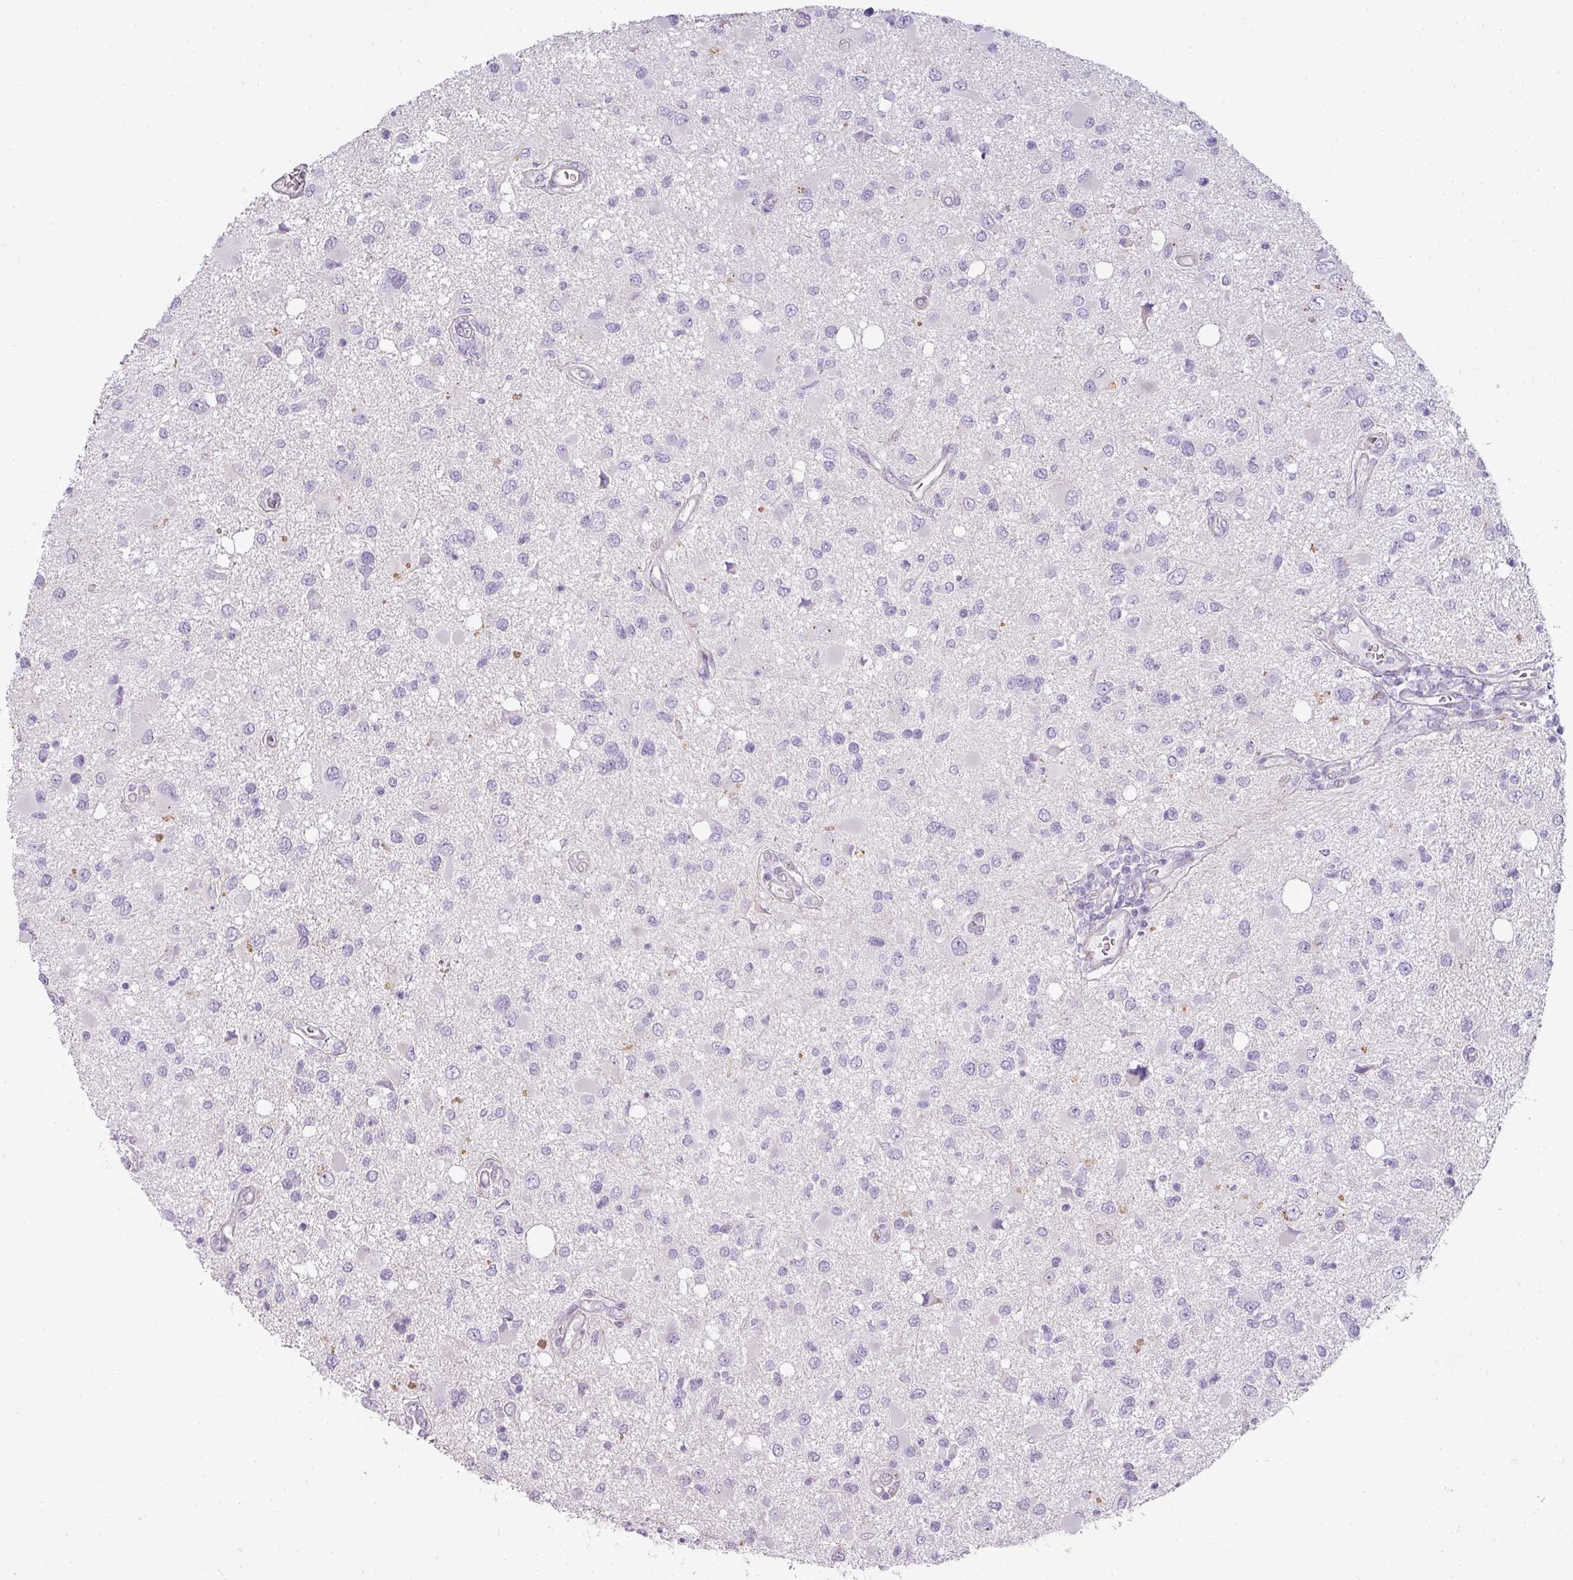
{"staining": {"intensity": "negative", "quantity": "none", "location": "none"}, "tissue": "glioma", "cell_type": "Tumor cells", "image_type": "cancer", "snomed": [{"axis": "morphology", "description": "Glioma, malignant, High grade"}, {"axis": "topography", "description": "Brain"}], "caption": "Immunohistochemistry (IHC) histopathology image of glioma stained for a protein (brown), which reveals no staining in tumor cells.", "gene": "ASB1", "patient": {"sex": "male", "age": 53}}